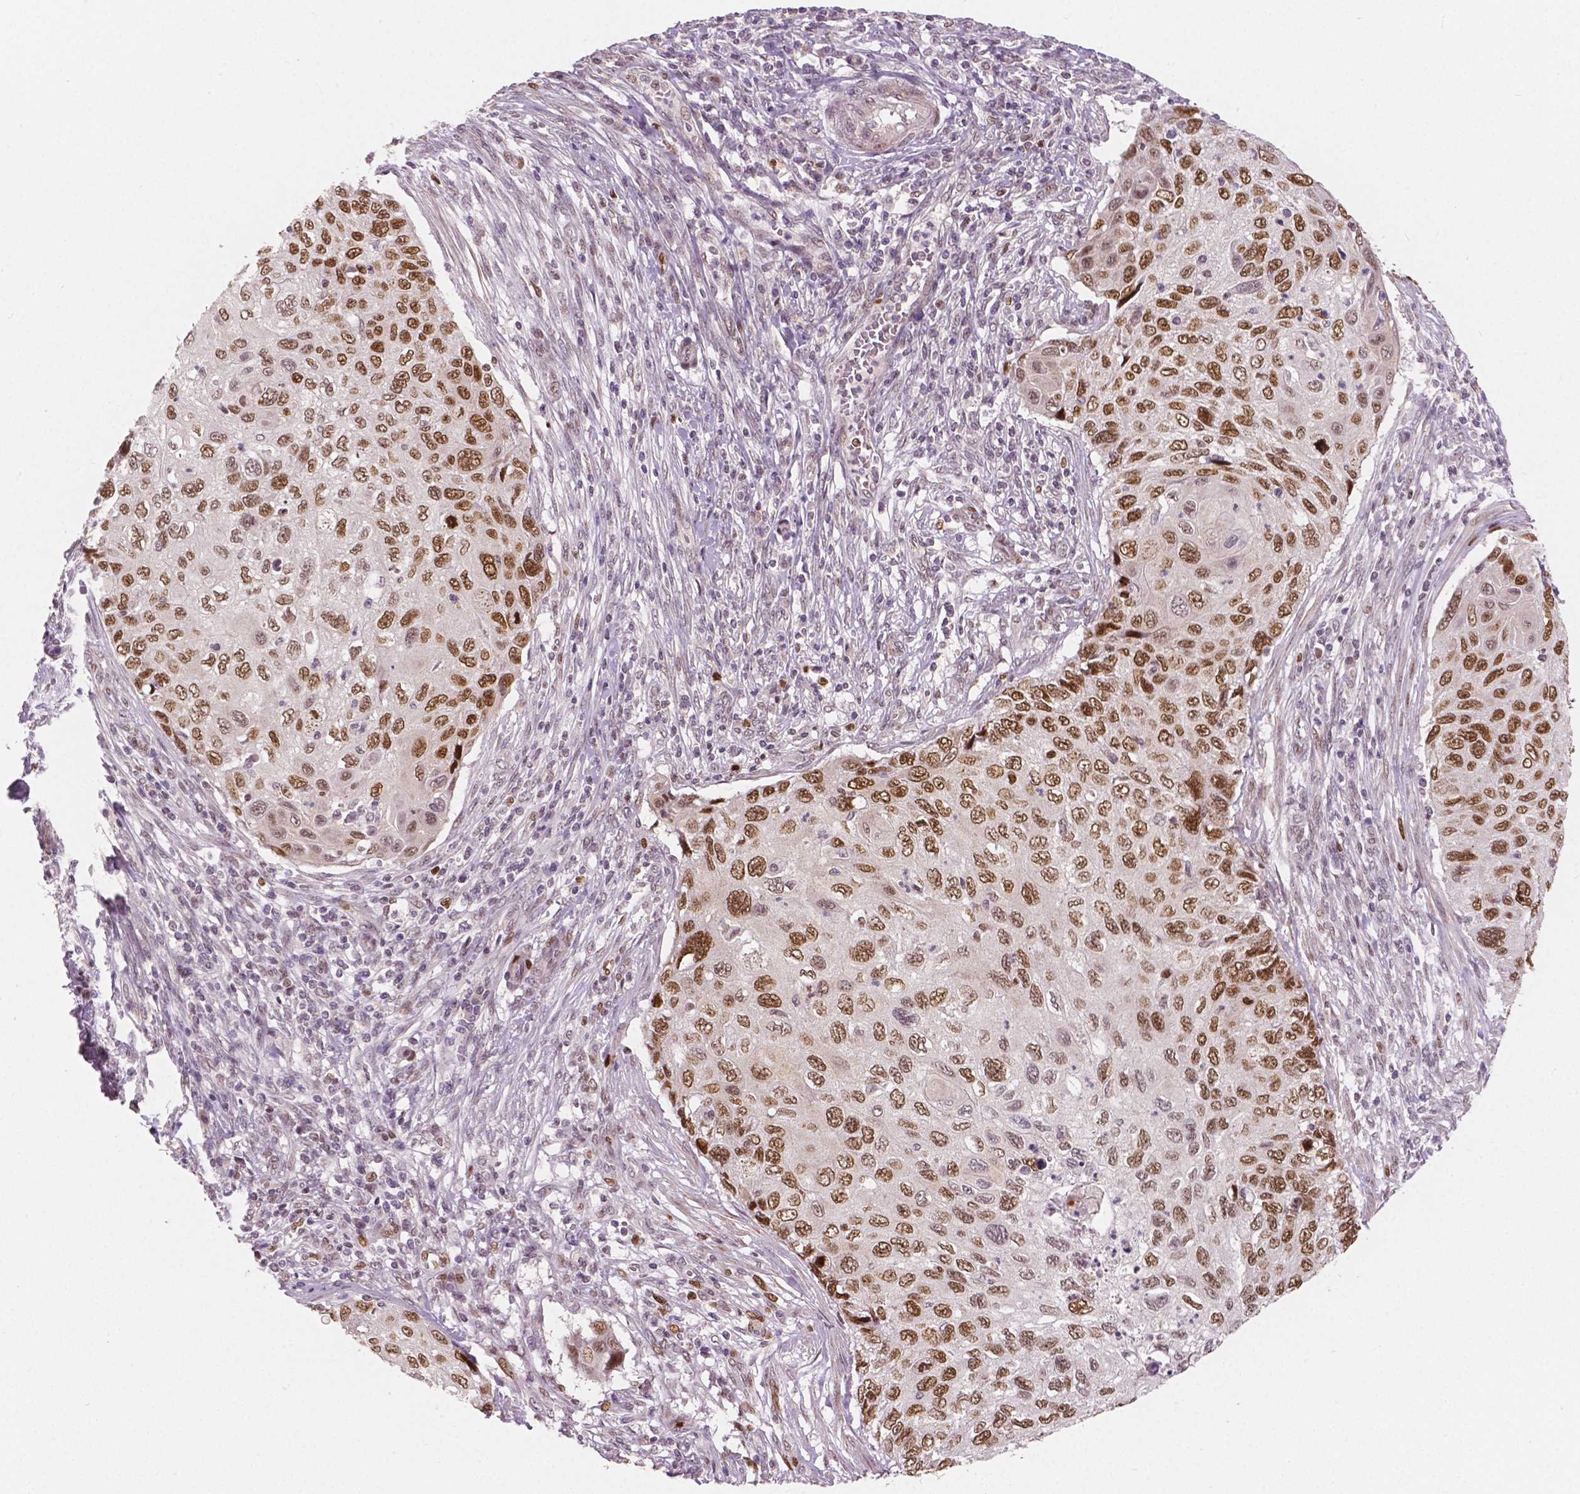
{"staining": {"intensity": "strong", "quantity": ">75%", "location": "nuclear"}, "tissue": "cervical cancer", "cell_type": "Tumor cells", "image_type": "cancer", "snomed": [{"axis": "morphology", "description": "Squamous cell carcinoma, NOS"}, {"axis": "topography", "description": "Cervix"}], "caption": "Immunohistochemical staining of cervical cancer (squamous cell carcinoma) exhibits high levels of strong nuclear expression in approximately >75% of tumor cells.", "gene": "NSD2", "patient": {"sex": "female", "age": 70}}